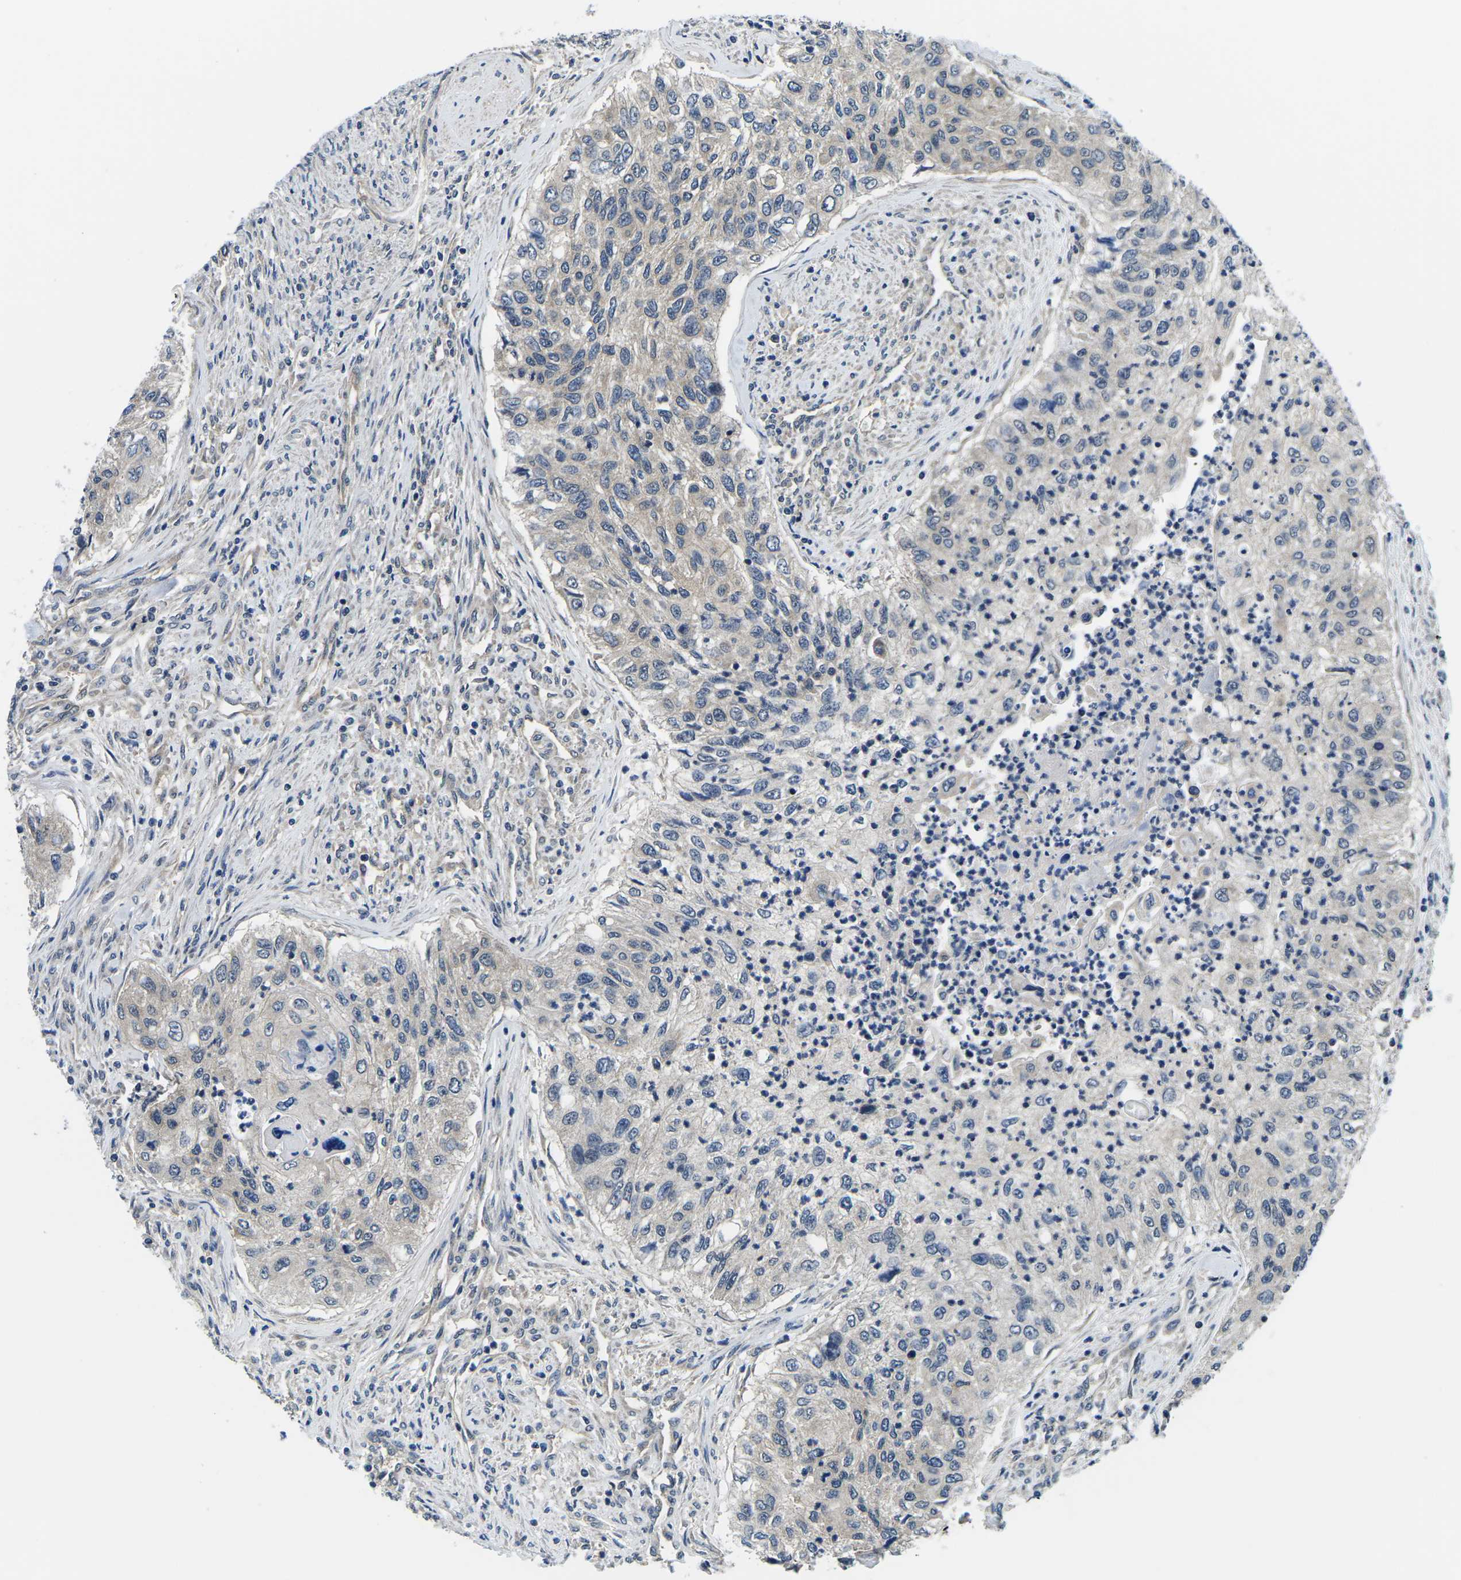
{"staining": {"intensity": "weak", "quantity": ">75%", "location": "cytoplasmic/membranous"}, "tissue": "urothelial cancer", "cell_type": "Tumor cells", "image_type": "cancer", "snomed": [{"axis": "morphology", "description": "Urothelial carcinoma, High grade"}, {"axis": "topography", "description": "Urinary bladder"}], "caption": "Immunohistochemistry (DAB (3,3'-diaminobenzidine)) staining of urothelial cancer reveals weak cytoplasmic/membranous protein expression in about >75% of tumor cells.", "gene": "GSK3B", "patient": {"sex": "female", "age": 60}}